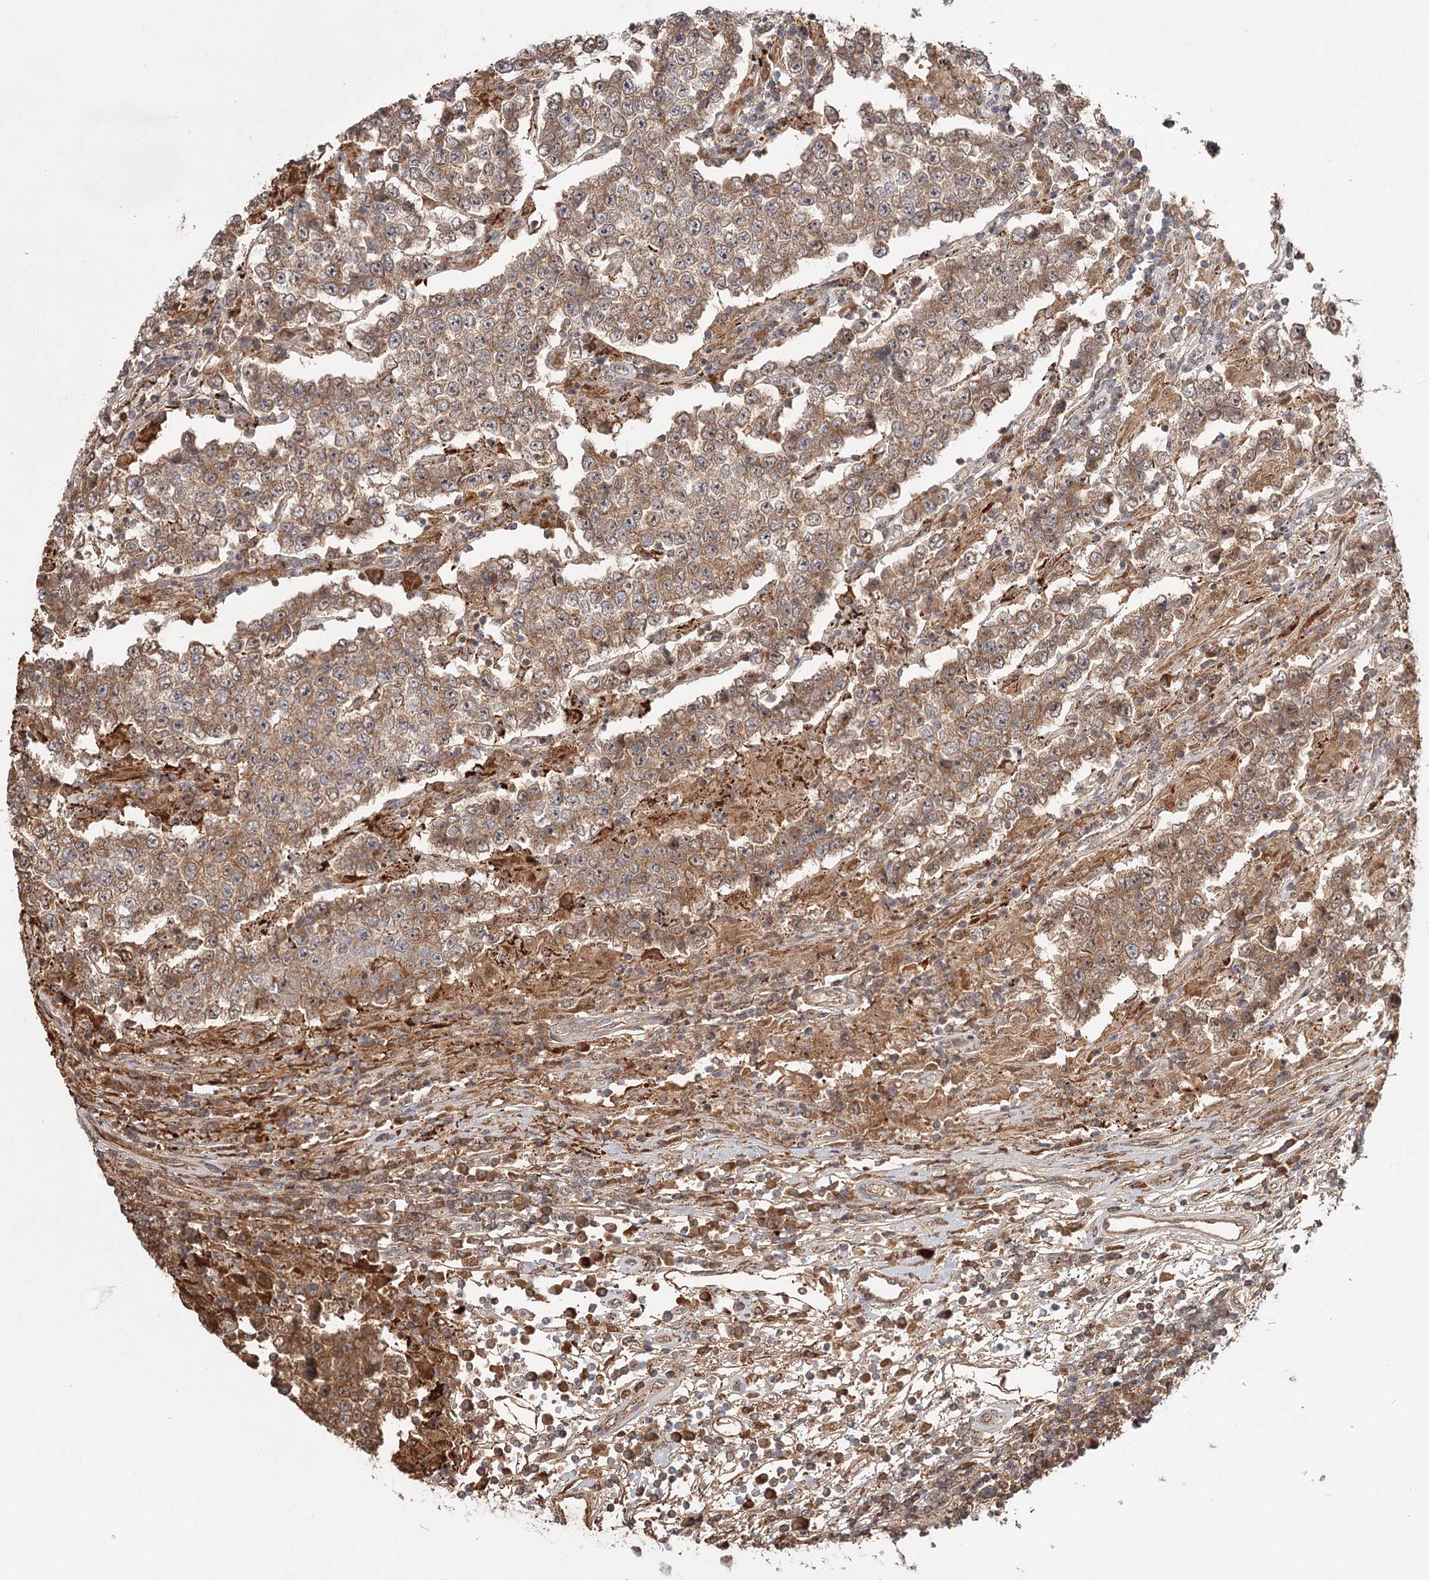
{"staining": {"intensity": "moderate", "quantity": ">75%", "location": "cytoplasmic/membranous"}, "tissue": "testis cancer", "cell_type": "Tumor cells", "image_type": "cancer", "snomed": [{"axis": "morphology", "description": "Normal tissue, NOS"}, {"axis": "morphology", "description": "Urothelial carcinoma, High grade"}, {"axis": "morphology", "description": "Seminoma, NOS"}, {"axis": "morphology", "description": "Carcinoma, Embryonal, NOS"}, {"axis": "topography", "description": "Urinary bladder"}, {"axis": "topography", "description": "Testis"}], "caption": "About >75% of tumor cells in testis cancer (embryonal carcinoma) demonstrate moderate cytoplasmic/membranous protein positivity as visualized by brown immunohistochemical staining.", "gene": "CDC123", "patient": {"sex": "male", "age": 41}}